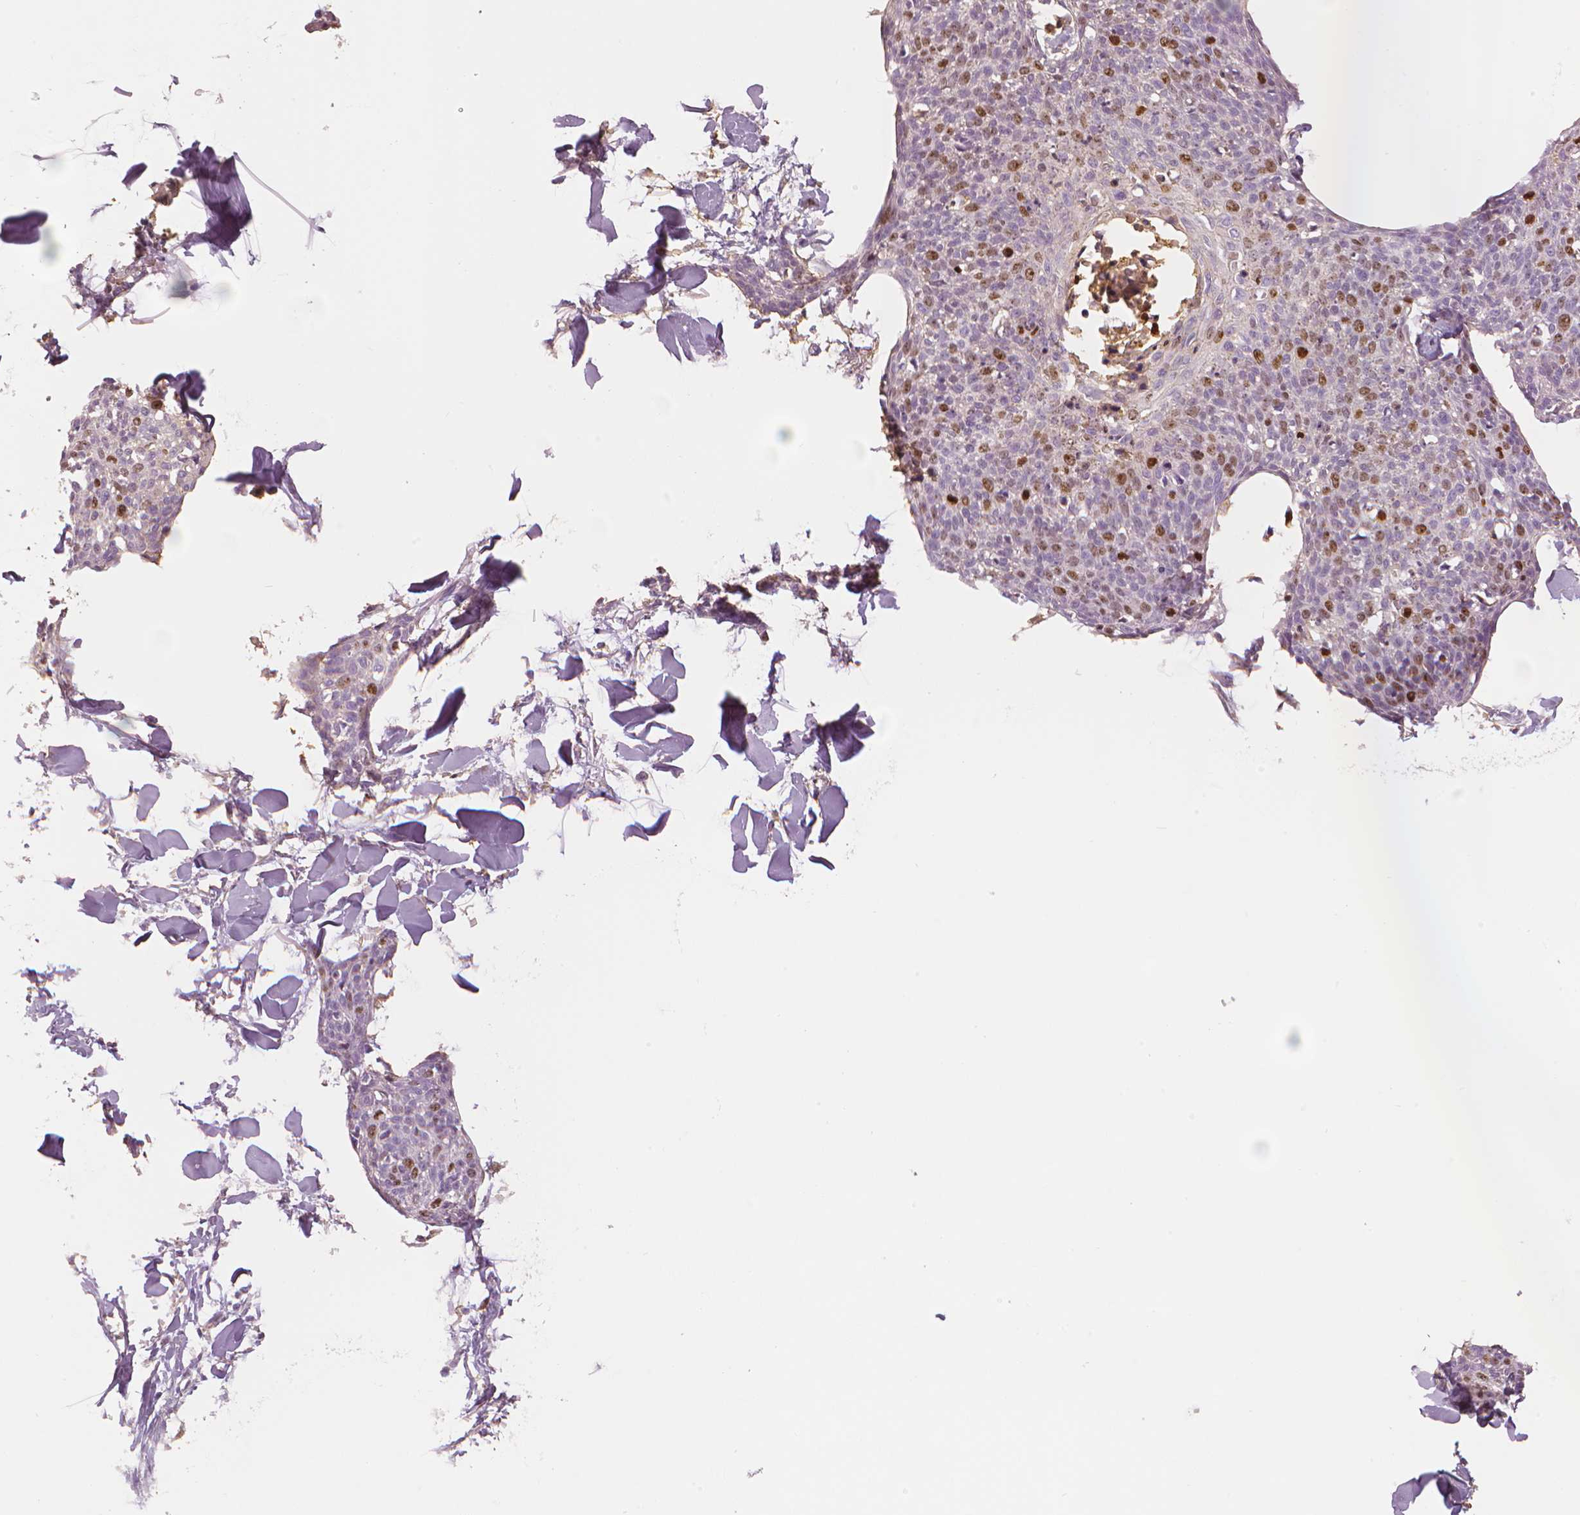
{"staining": {"intensity": "moderate", "quantity": "<25%", "location": "nuclear"}, "tissue": "skin cancer", "cell_type": "Tumor cells", "image_type": "cancer", "snomed": [{"axis": "morphology", "description": "Squamous cell carcinoma, NOS"}, {"axis": "topography", "description": "Skin"}, {"axis": "topography", "description": "Vulva"}], "caption": "About <25% of tumor cells in skin squamous cell carcinoma show moderate nuclear protein staining as visualized by brown immunohistochemical staining.", "gene": "MKI67", "patient": {"sex": "female", "age": 75}}